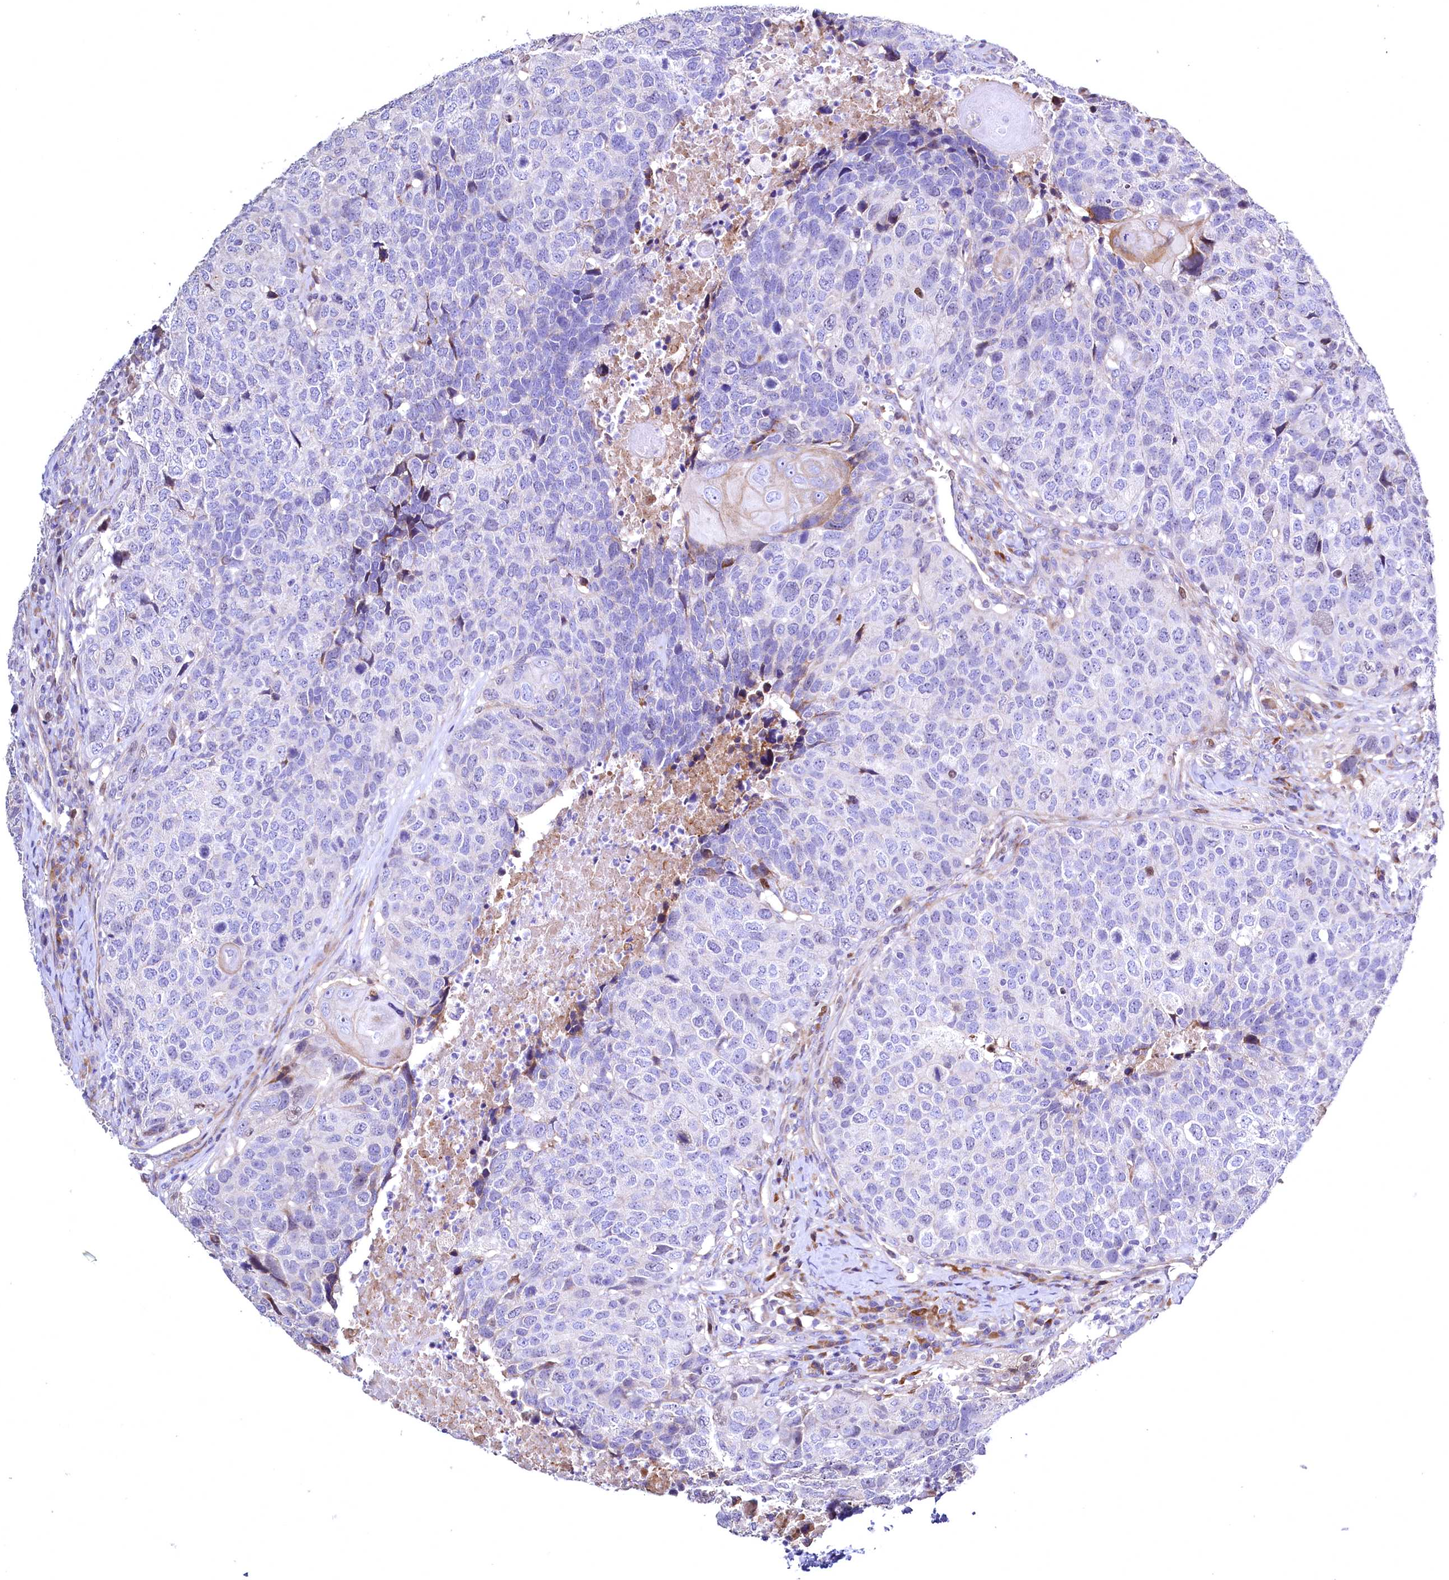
{"staining": {"intensity": "negative", "quantity": "none", "location": "none"}, "tissue": "head and neck cancer", "cell_type": "Tumor cells", "image_type": "cancer", "snomed": [{"axis": "morphology", "description": "Squamous cell carcinoma, NOS"}, {"axis": "topography", "description": "Head-Neck"}], "caption": "An image of human squamous cell carcinoma (head and neck) is negative for staining in tumor cells.", "gene": "WNT8A", "patient": {"sex": "male", "age": 66}}